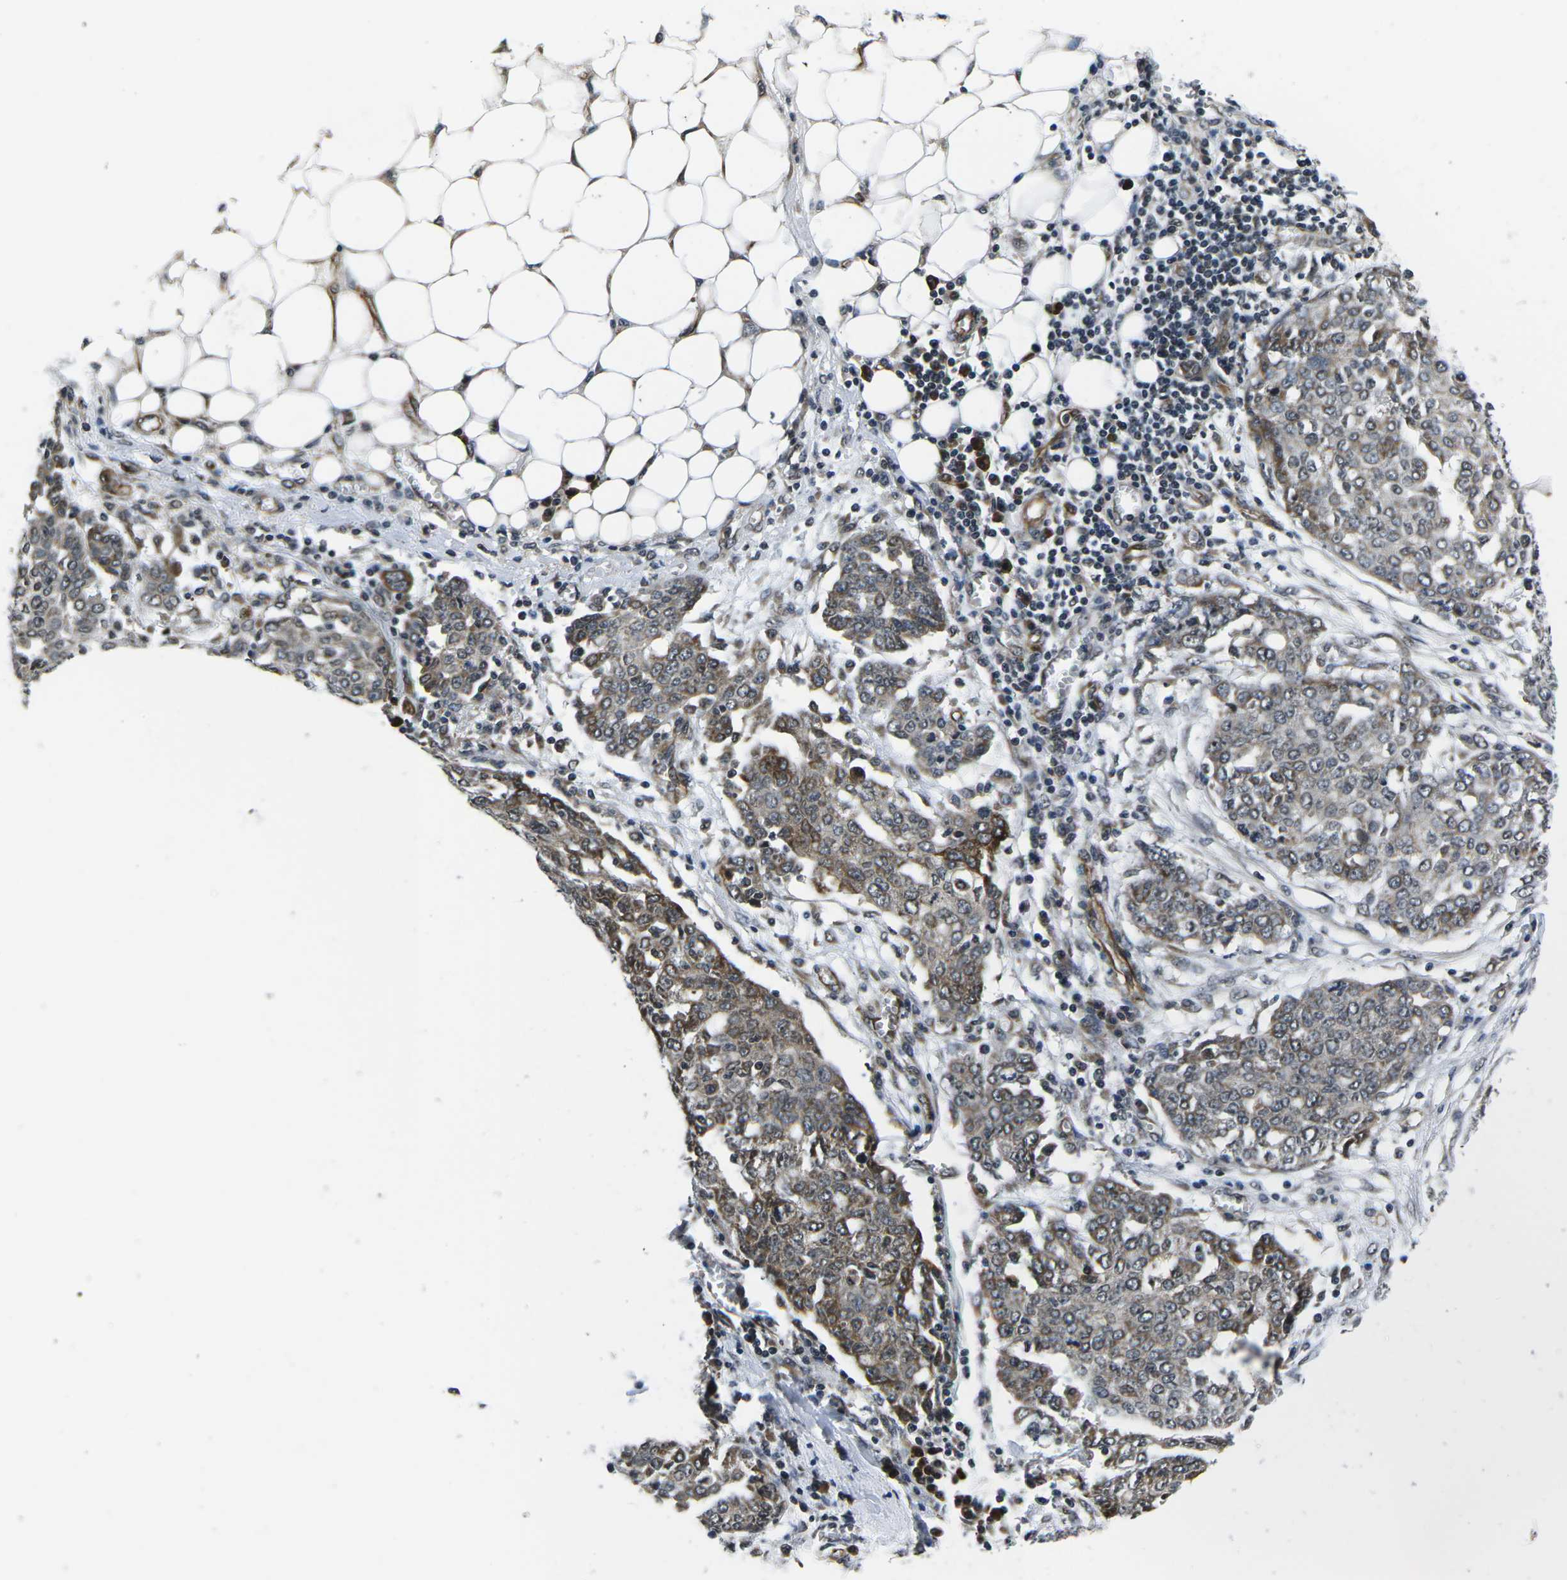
{"staining": {"intensity": "moderate", "quantity": ">75%", "location": "cytoplasmic/membranous"}, "tissue": "ovarian cancer", "cell_type": "Tumor cells", "image_type": "cancer", "snomed": [{"axis": "morphology", "description": "Cystadenocarcinoma, serous, NOS"}, {"axis": "topography", "description": "Soft tissue"}, {"axis": "topography", "description": "Ovary"}], "caption": "Tumor cells demonstrate medium levels of moderate cytoplasmic/membranous positivity in approximately >75% of cells in serous cystadenocarcinoma (ovarian).", "gene": "CCNE1", "patient": {"sex": "female", "age": 57}}